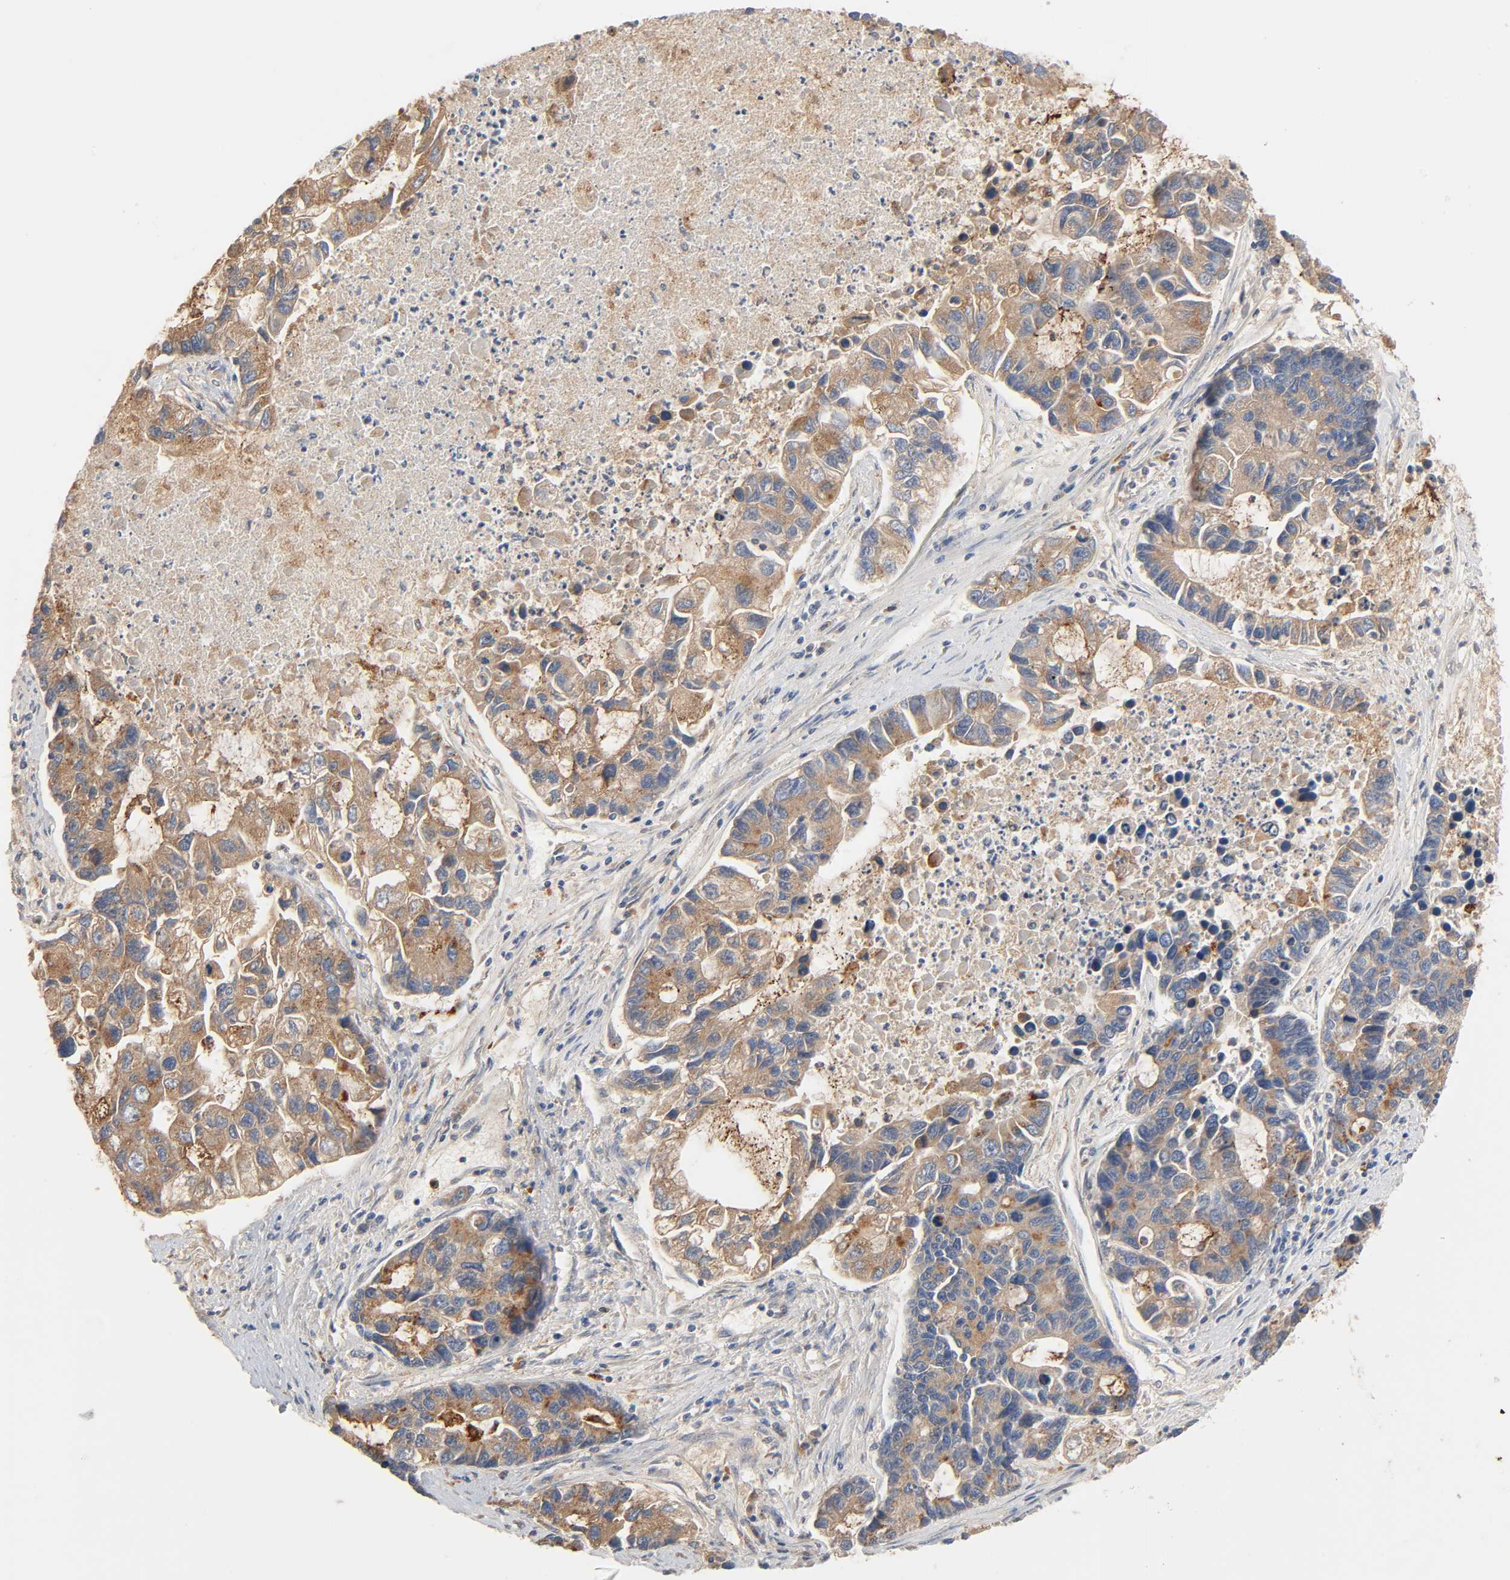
{"staining": {"intensity": "moderate", "quantity": ">75%", "location": "cytoplasmic/membranous"}, "tissue": "lung cancer", "cell_type": "Tumor cells", "image_type": "cancer", "snomed": [{"axis": "morphology", "description": "Adenocarcinoma, NOS"}, {"axis": "topography", "description": "Lung"}], "caption": "Tumor cells exhibit moderate cytoplasmic/membranous positivity in approximately >75% of cells in adenocarcinoma (lung).", "gene": "REEP6", "patient": {"sex": "female", "age": 51}}